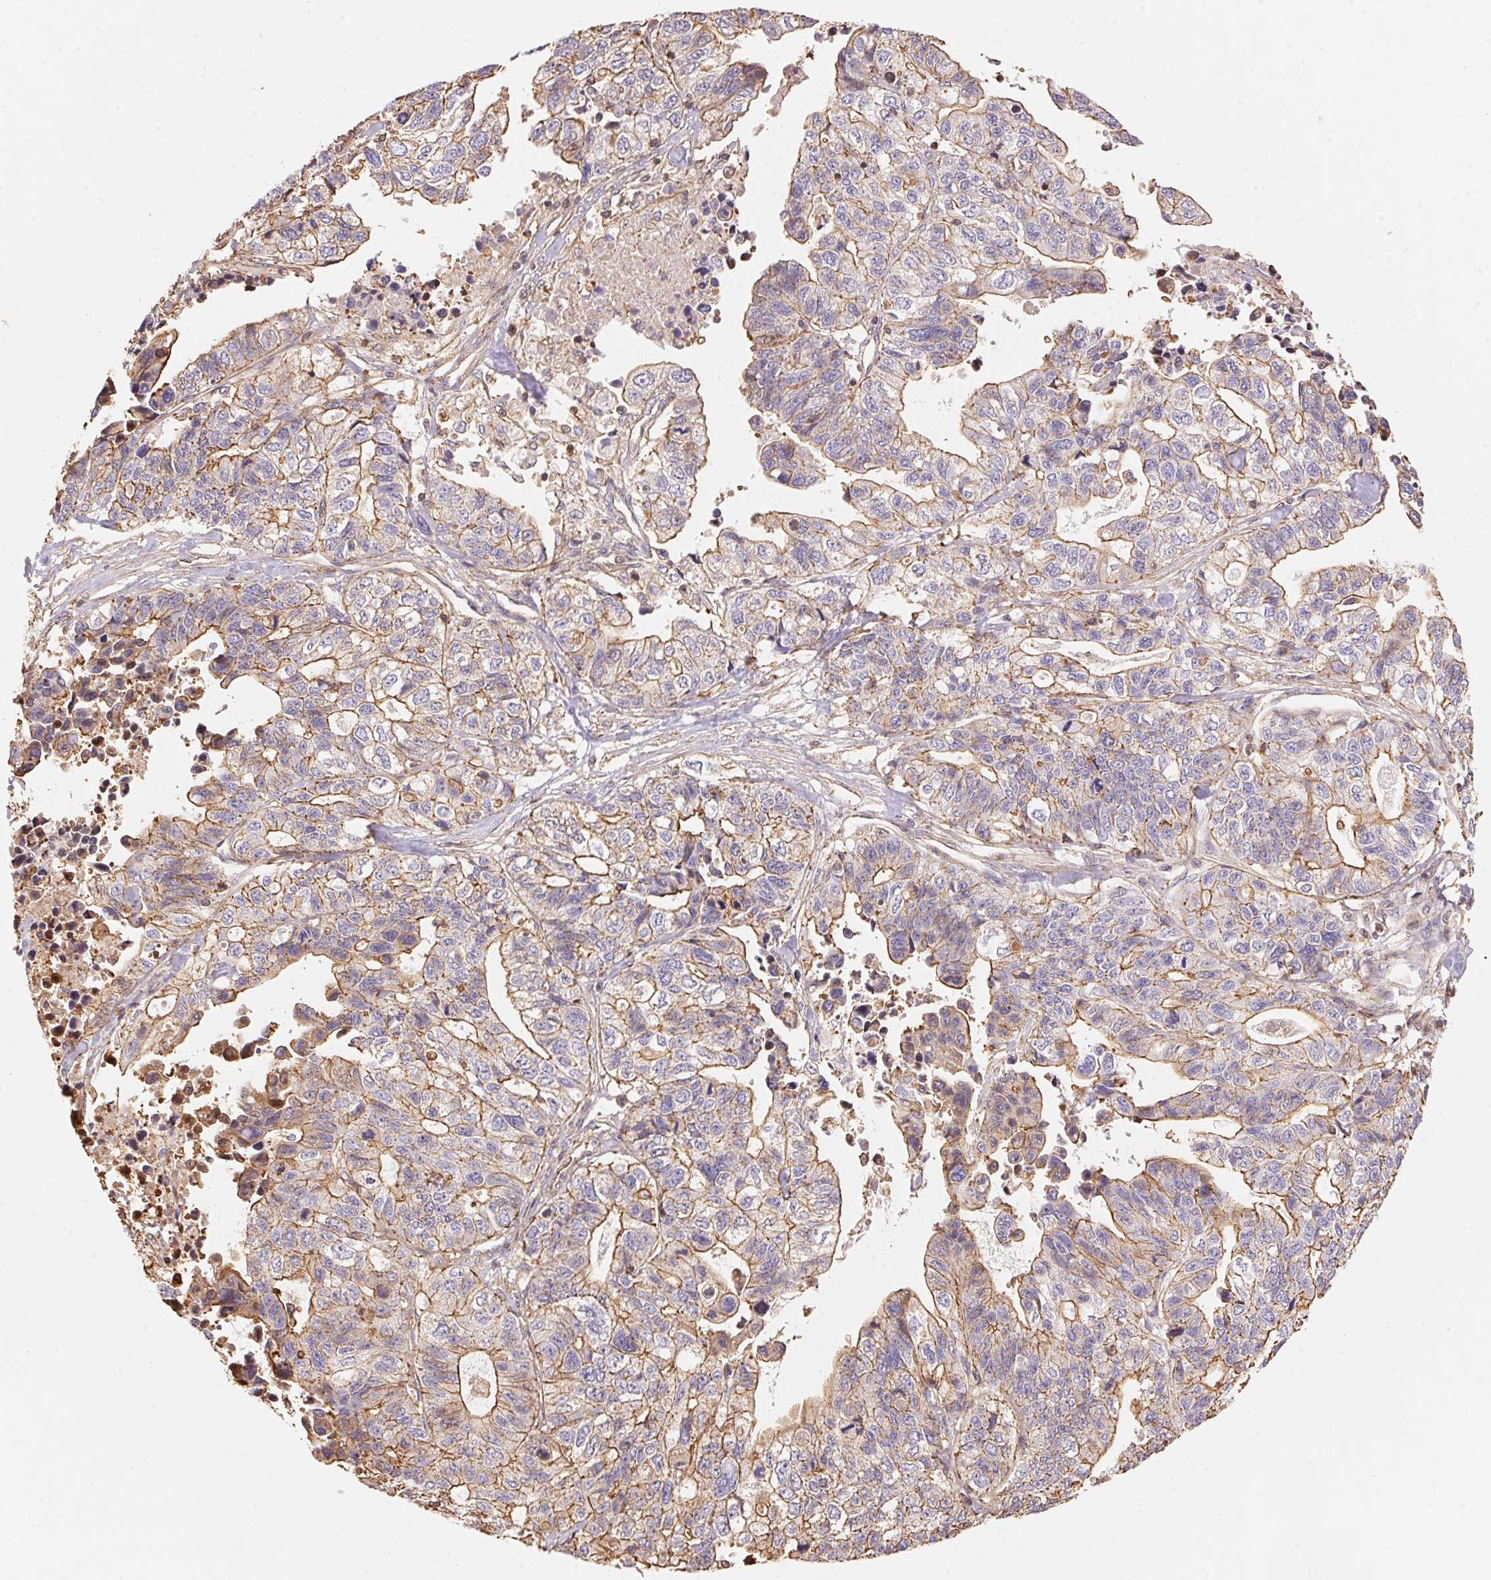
{"staining": {"intensity": "moderate", "quantity": "25%-75%", "location": "cytoplasmic/membranous"}, "tissue": "stomach cancer", "cell_type": "Tumor cells", "image_type": "cancer", "snomed": [{"axis": "morphology", "description": "Adenocarcinoma, NOS"}, {"axis": "topography", "description": "Stomach, upper"}], "caption": "Protein staining of stomach cancer (adenocarcinoma) tissue displays moderate cytoplasmic/membranous positivity in about 25%-75% of tumor cells. (Brightfield microscopy of DAB IHC at high magnification).", "gene": "FRAS1", "patient": {"sex": "female", "age": 67}}